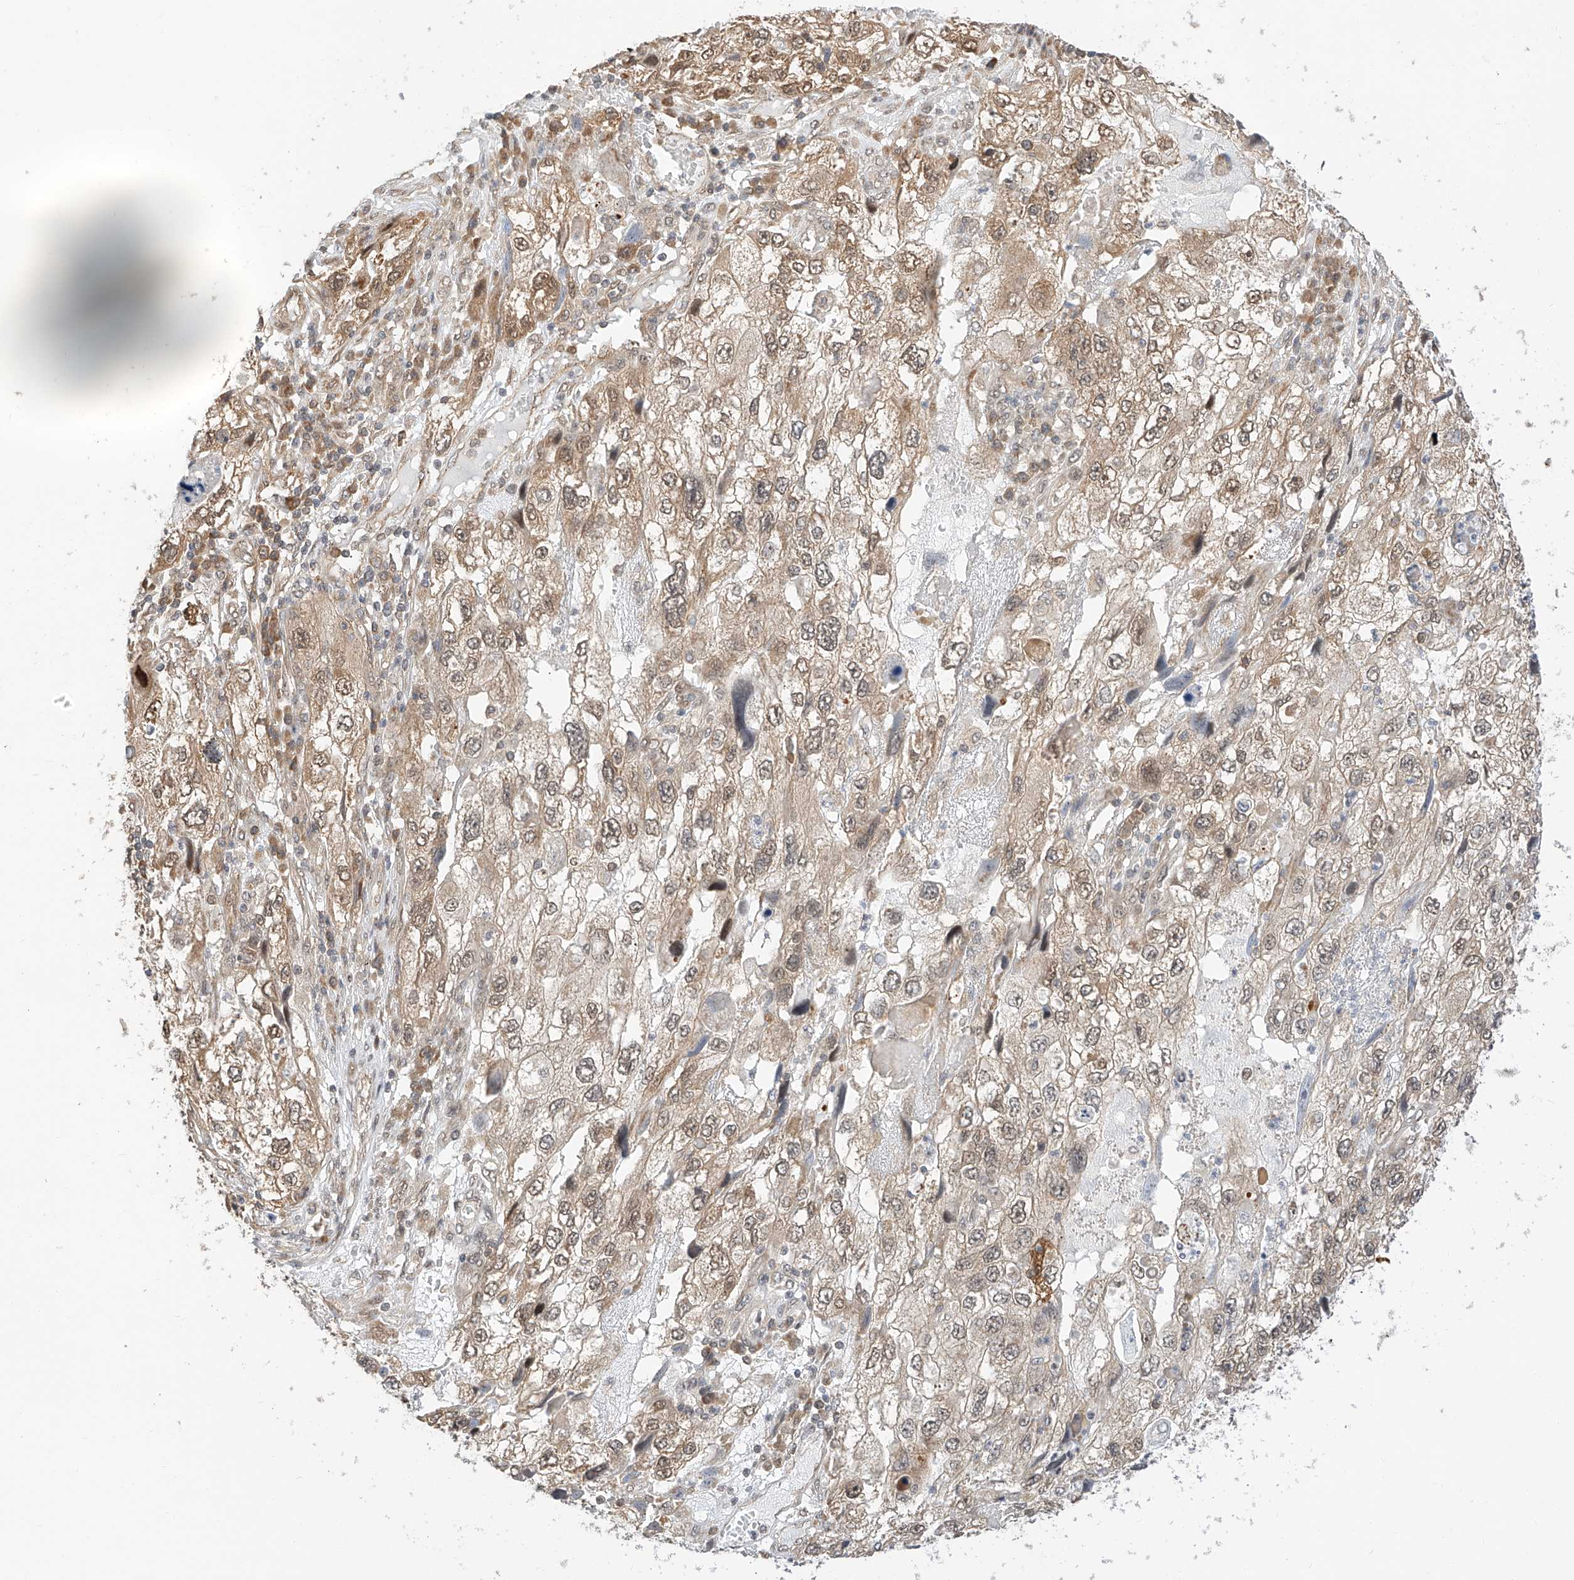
{"staining": {"intensity": "weak", "quantity": "25%-75%", "location": "cytoplasmic/membranous,nuclear"}, "tissue": "endometrial cancer", "cell_type": "Tumor cells", "image_type": "cancer", "snomed": [{"axis": "morphology", "description": "Adenocarcinoma, NOS"}, {"axis": "topography", "description": "Endometrium"}], "caption": "Protein expression by IHC exhibits weak cytoplasmic/membranous and nuclear staining in approximately 25%-75% of tumor cells in endometrial adenocarcinoma.", "gene": "EIF4H", "patient": {"sex": "female", "age": 49}}